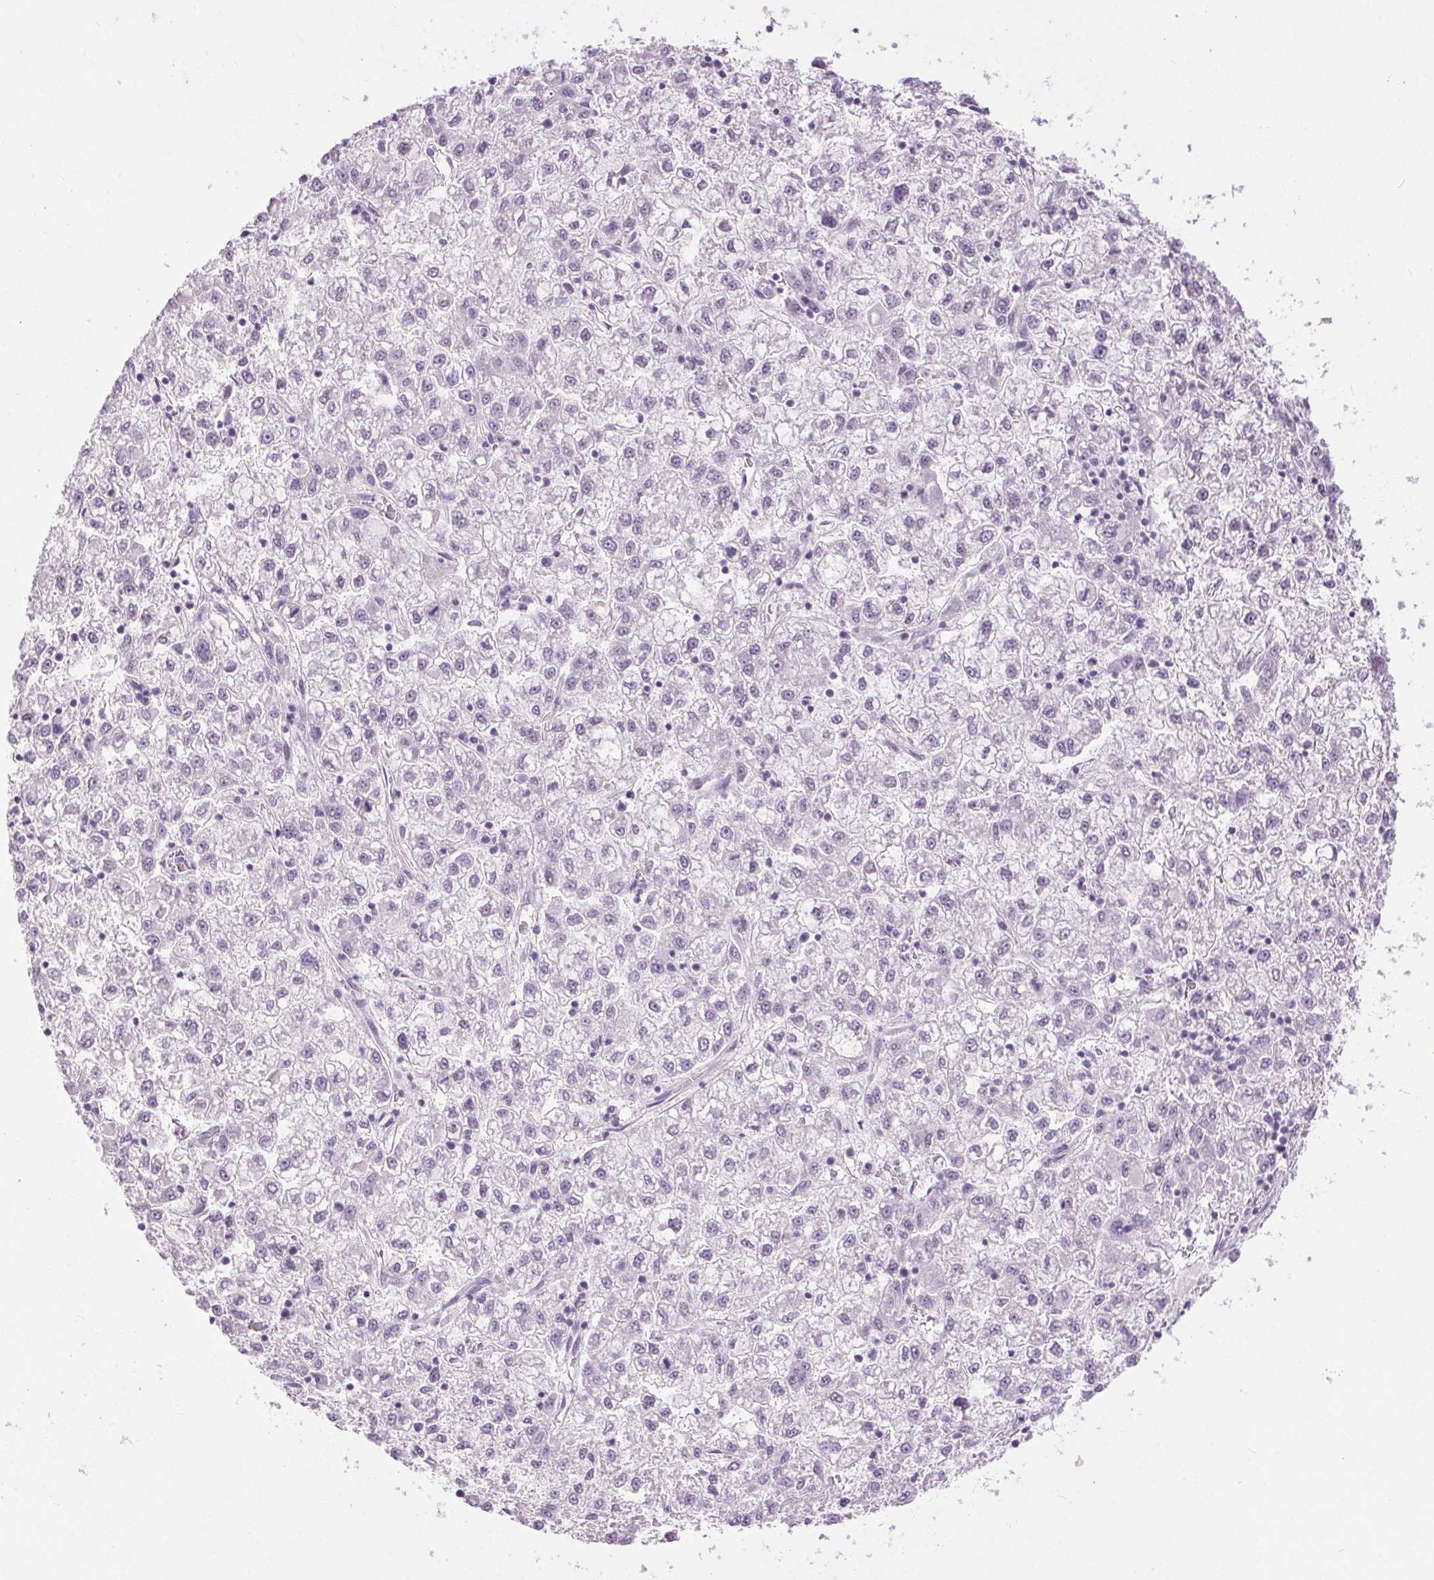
{"staining": {"intensity": "negative", "quantity": "none", "location": "none"}, "tissue": "liver cancer", "cell_type": "Tumor cells", "image_type": "cancer", "snomed": [{"axis": "morphology", "description": "Carcinoma, Hepatocellular, NOS"}, {"axis": "topography", "description": "Liver"}], "caption": "Tumor cells show no significant expression in liver cancer (hepatocellular carcinoma).", "gene": "BEND2", "patient": {"sex": "male", "age": 40}}